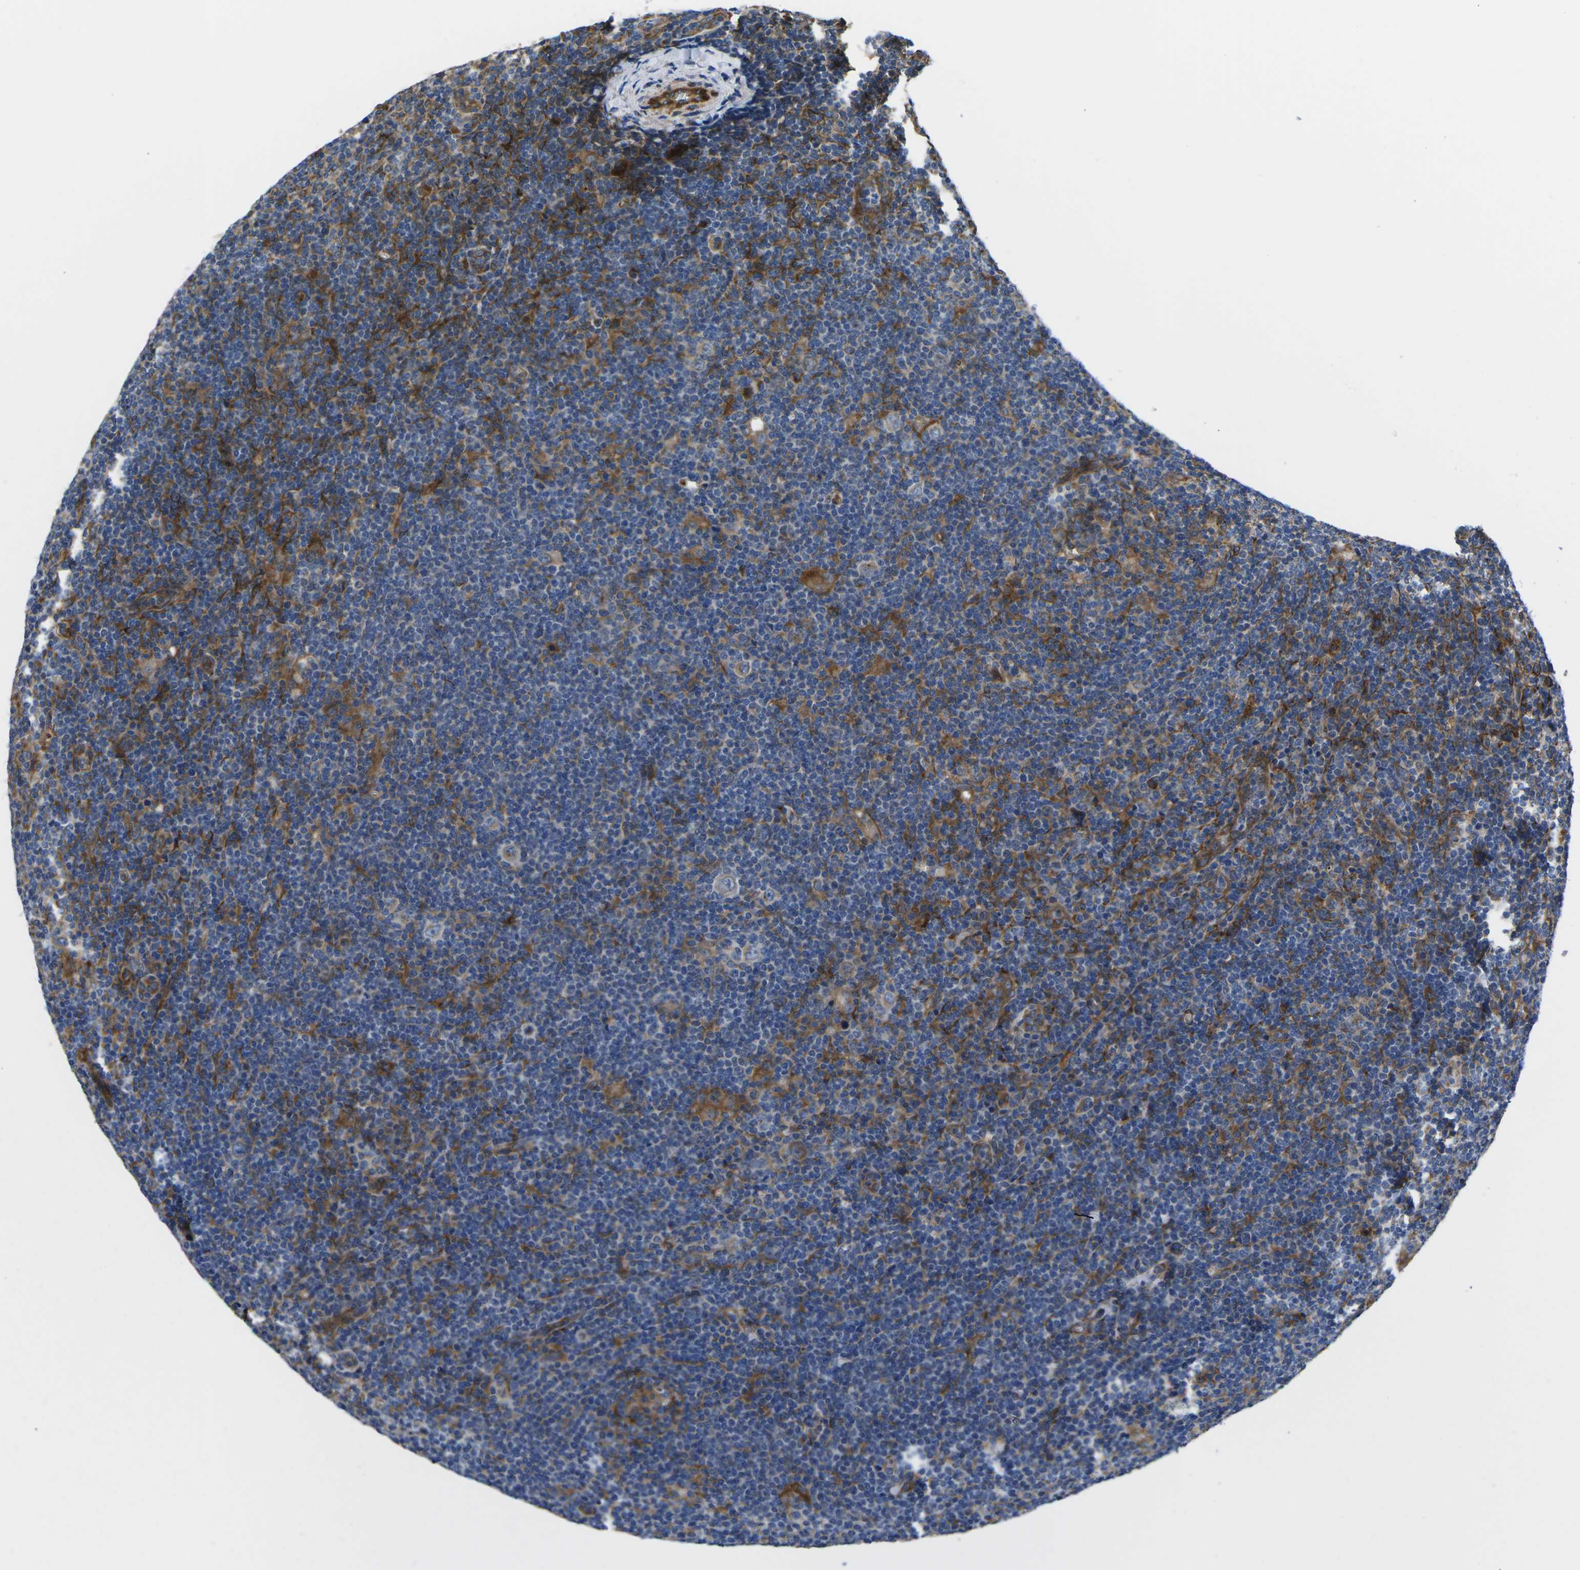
{"staining": {"intensity": "moderate", "quantity": "25%-75%", "location": "cytoplasmic/membranous"}, "tissue": "lymphoma", "cell_type": "Tumor cells", "image_type": "cancer", "snomed": [{"axis": "morphology", "description": "Hodgkin's disease, NOS"}, {"axis": "topography", "description": "Lymph node"}], "caption": "Tumor cells exhibit medium levels of moderate cytoplasmic/membranous expression in approximately 25%-75% of cells in Hodgkin's disease.", "gene": "TMEFF2", "patient": {"sex": "female", "age": 57}}